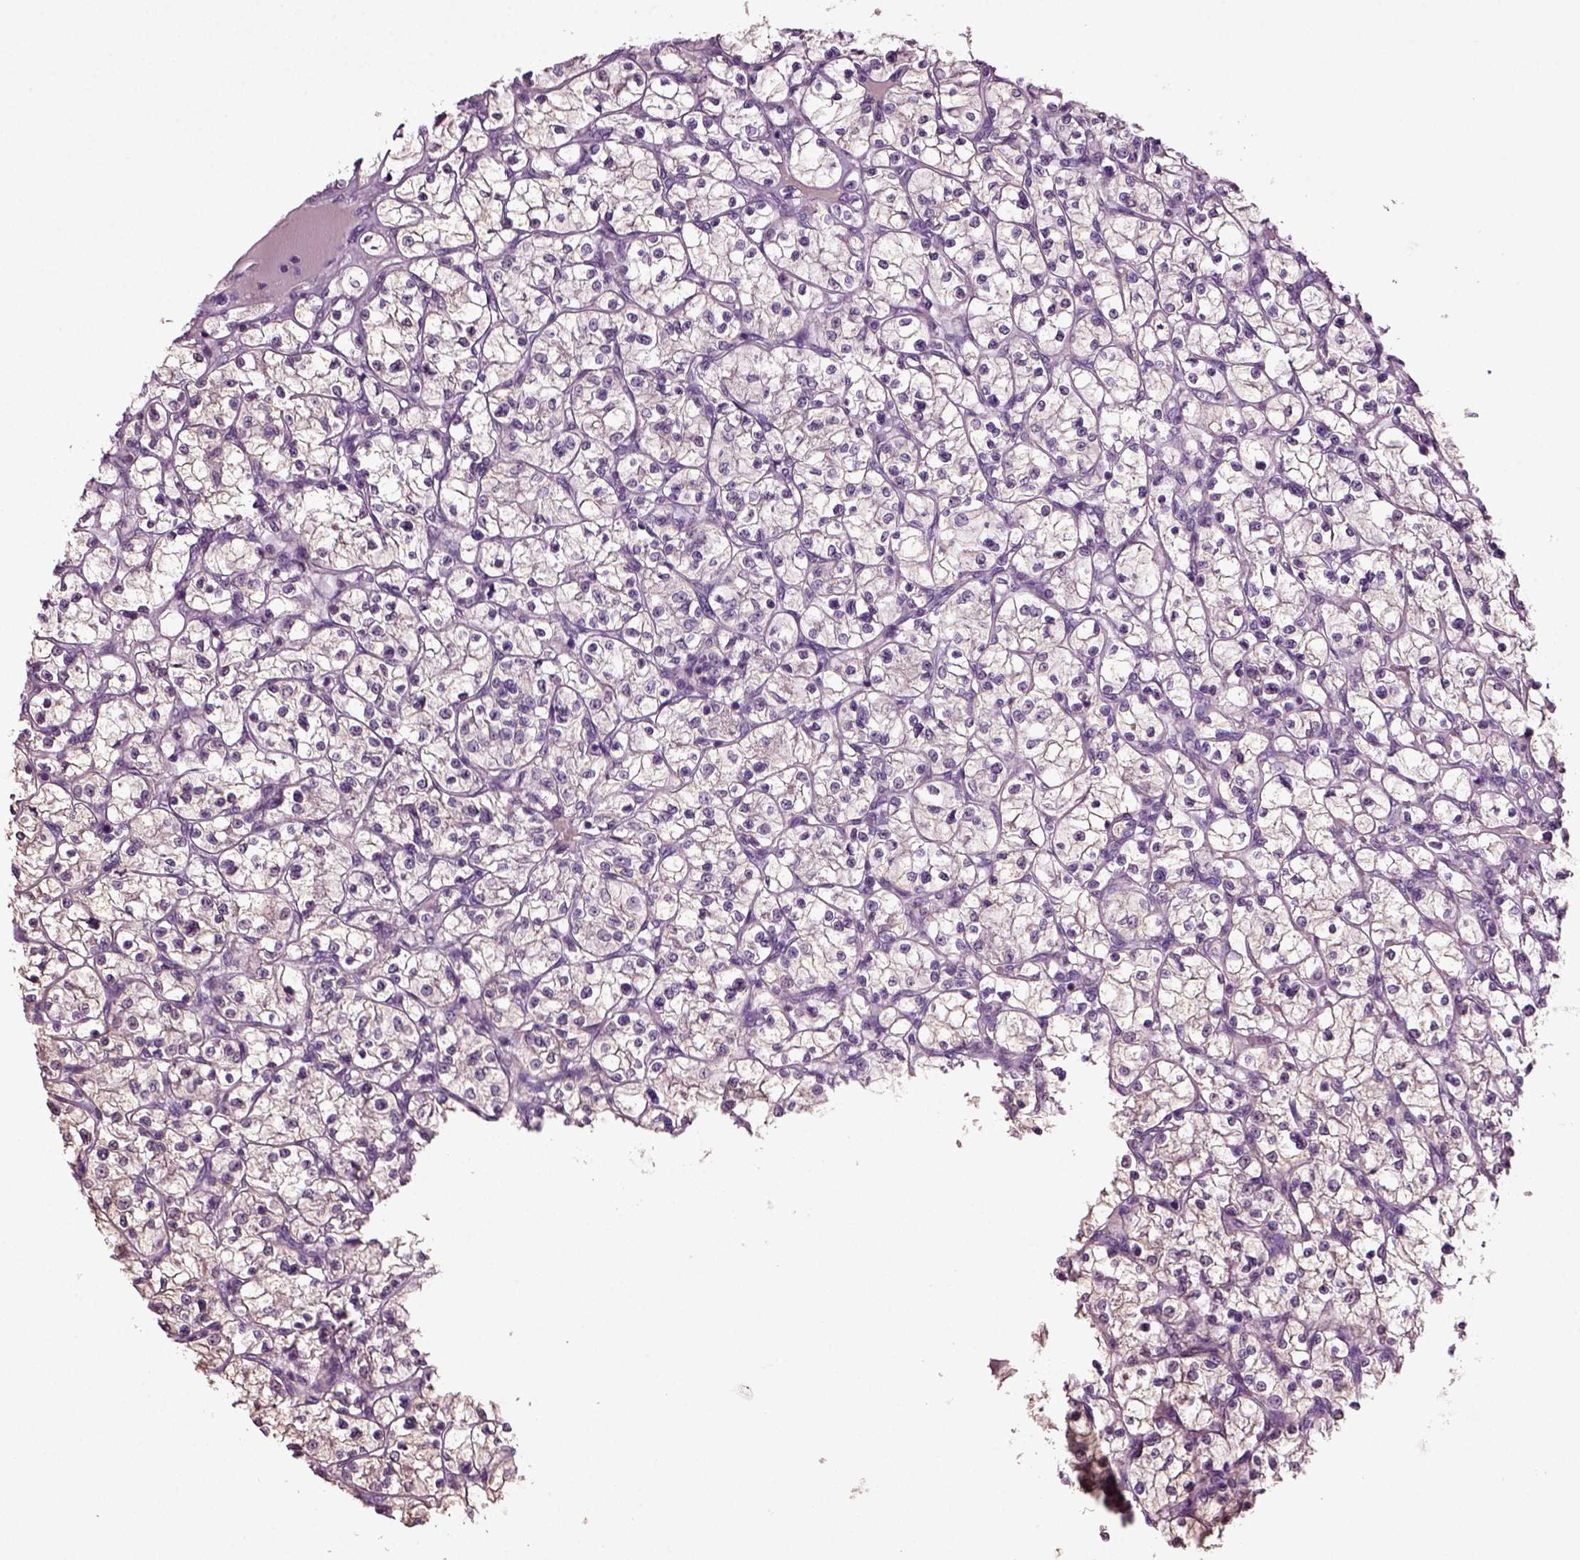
{"staining": {"intensity": "negative", "quantity": "none", "location": "none"}, "tissue": "renal cancer", "cell_type": "Tumor cells", "image_type": "cancer", "snomed": [{"axis": "morphology", "description": "Adenocarcinoma, NOS"}, {"axis": "topography", "description": "Kidney"}], "caption": "A photomicrograph of human renal cancer is negative for staining in tumor cells.", "gene": "FGF11", "patient": {"sex": "female", "age": 64}}